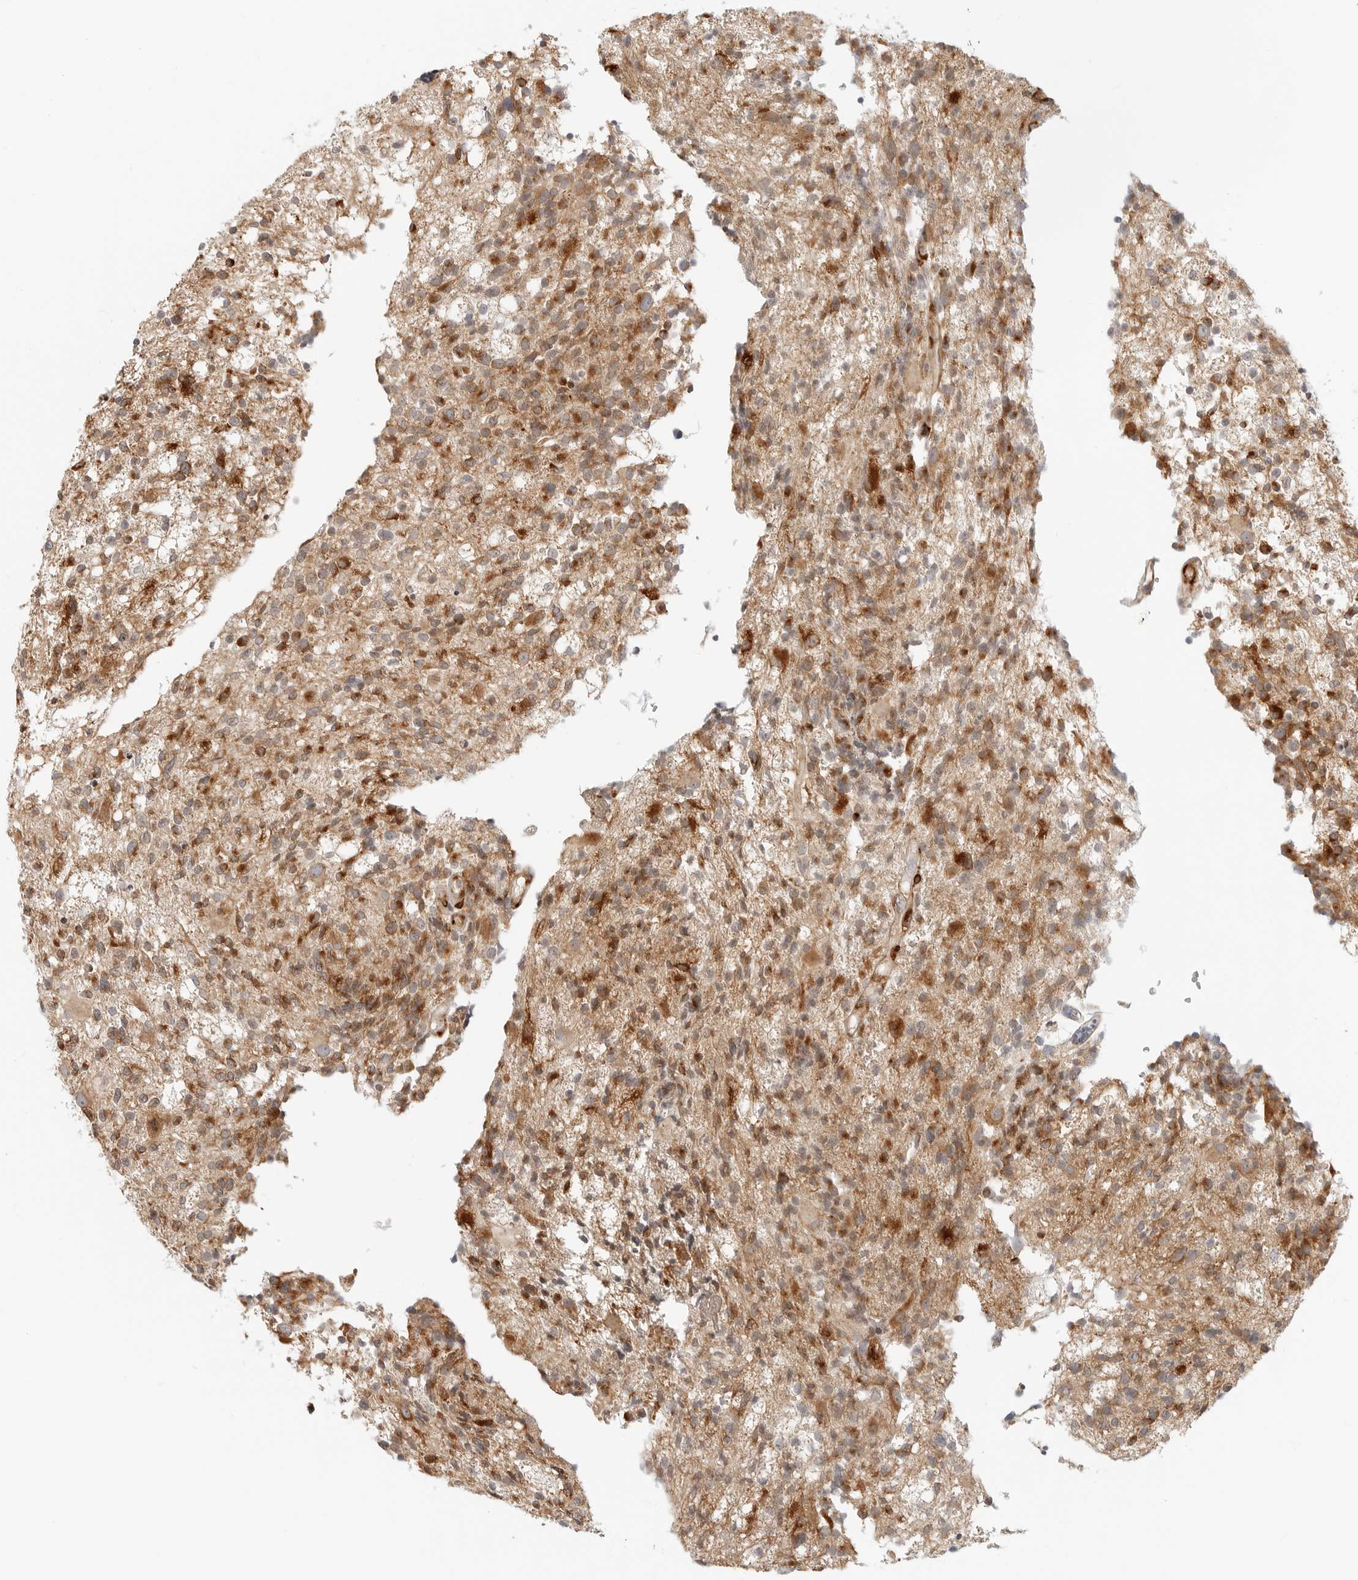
{"staining": {"intensity": "strong", "quantity": "25%-75%", "location": "cytoplasmic/membranous"}, "tissue": "glioma", "cell_type": "Tumor cells", "image_type": "cancer", "snomed": [{"axis": "morphology", "description": "Glioma, malignant, High grade"}, {"axis": "morphology", "description": "Glioblastoma, NOS"}, {"axis": "topography", "description": "Brain"}], "caption": "Immunohistochemical staining of glioma shows high levels of strong cytoplasmic/membranous protein expression in about 25%-75% of tumor cells.", "gene": "C1QTNF1", "patient": {"sex": "male", "age": 60}}